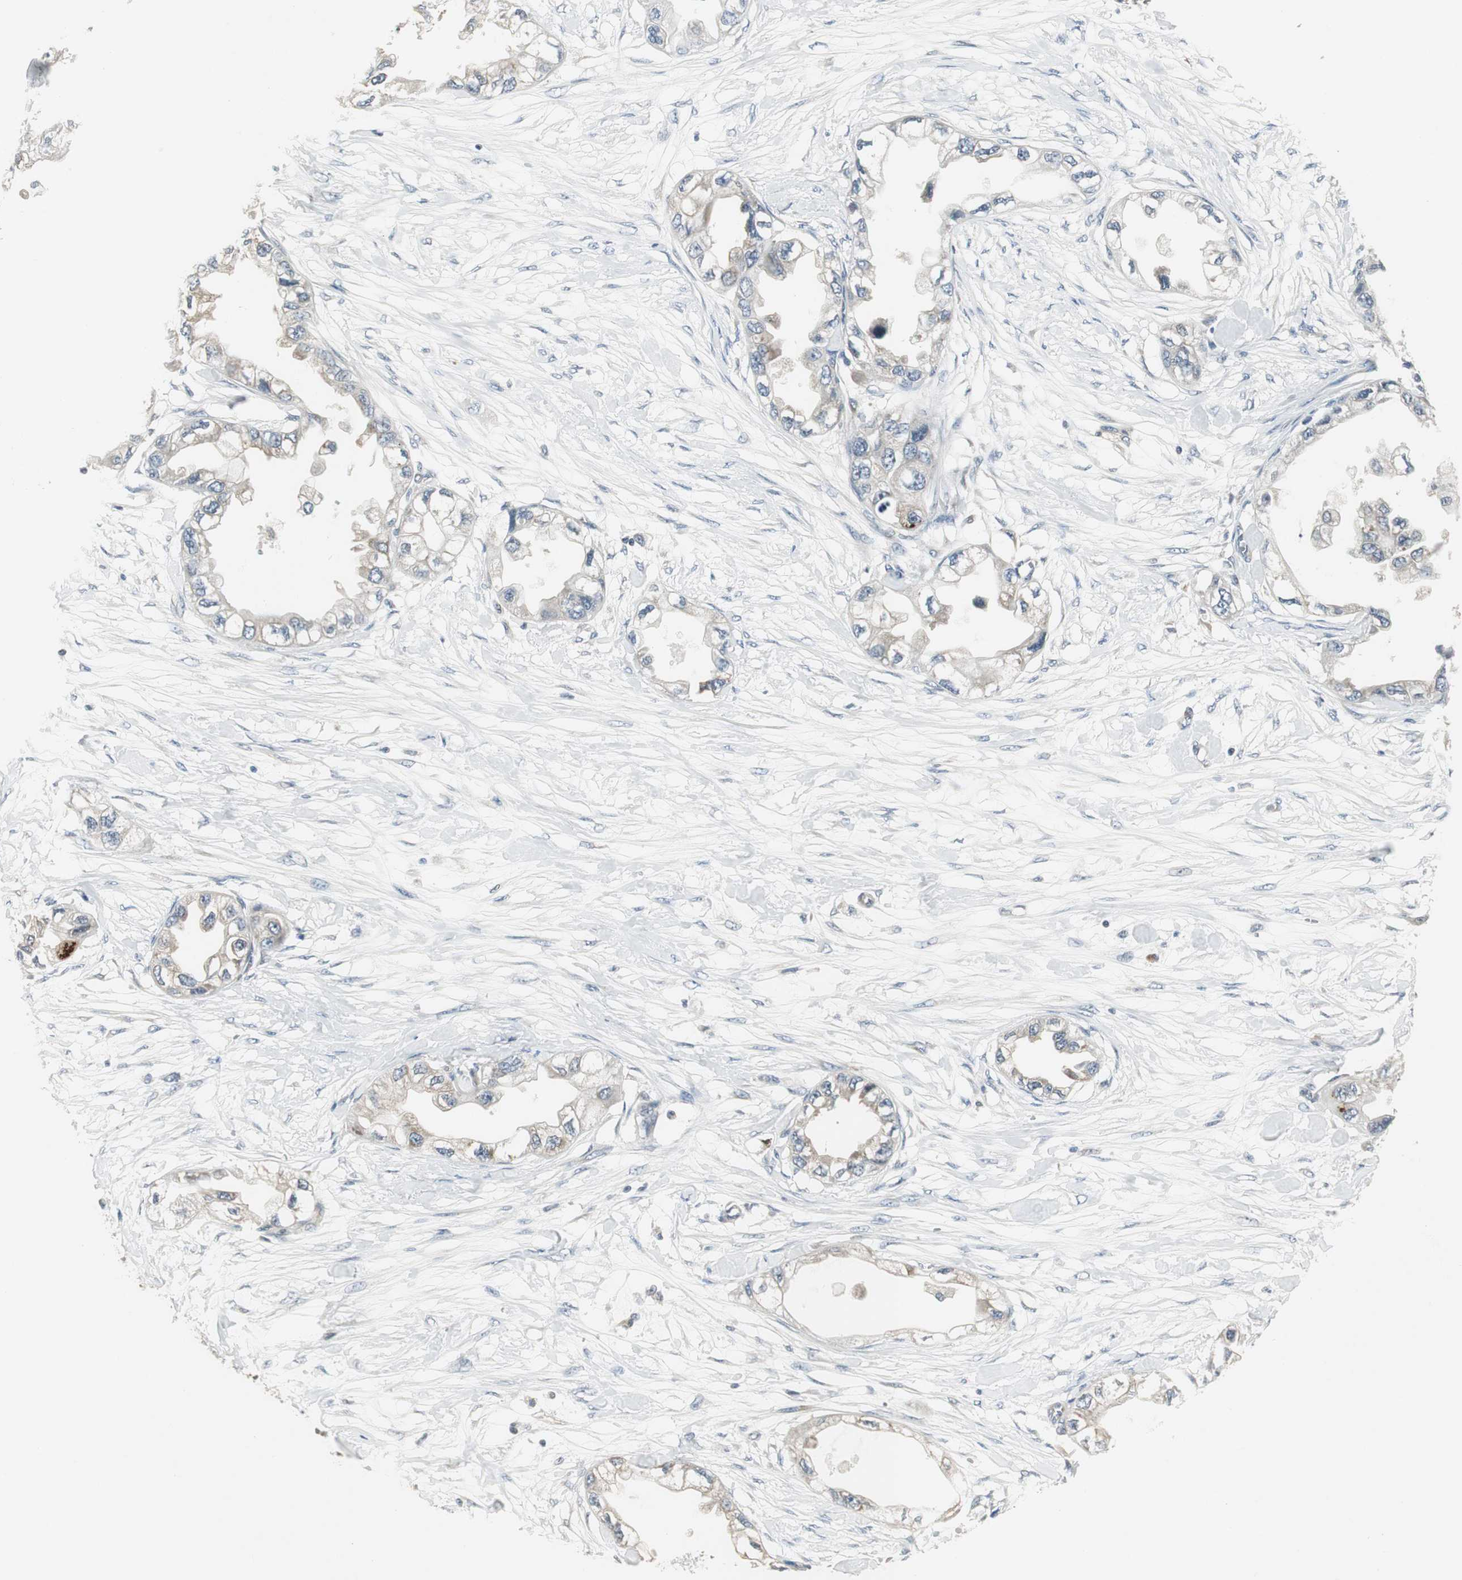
{"staining": {"intensity": "negative", "quantity": "none", "location": "none"}, "tissue": "endometrial cancer", "cell_type": "Tumor cells", "image_type": "cancer", "snomed": [{"axis": "morphology", "description": "Adenocarcinoma, NOS"}, {"axis": "topography", "description": "Endometrium"}], "caption": "Immunohistochemistry (IHC) image of neoplastic tissue: human endometrial cancer stained with DAB shows no significant protein staining in tumor cells.", "gene": "CCT5", "patient": {"sex": "female", "age": 67}}